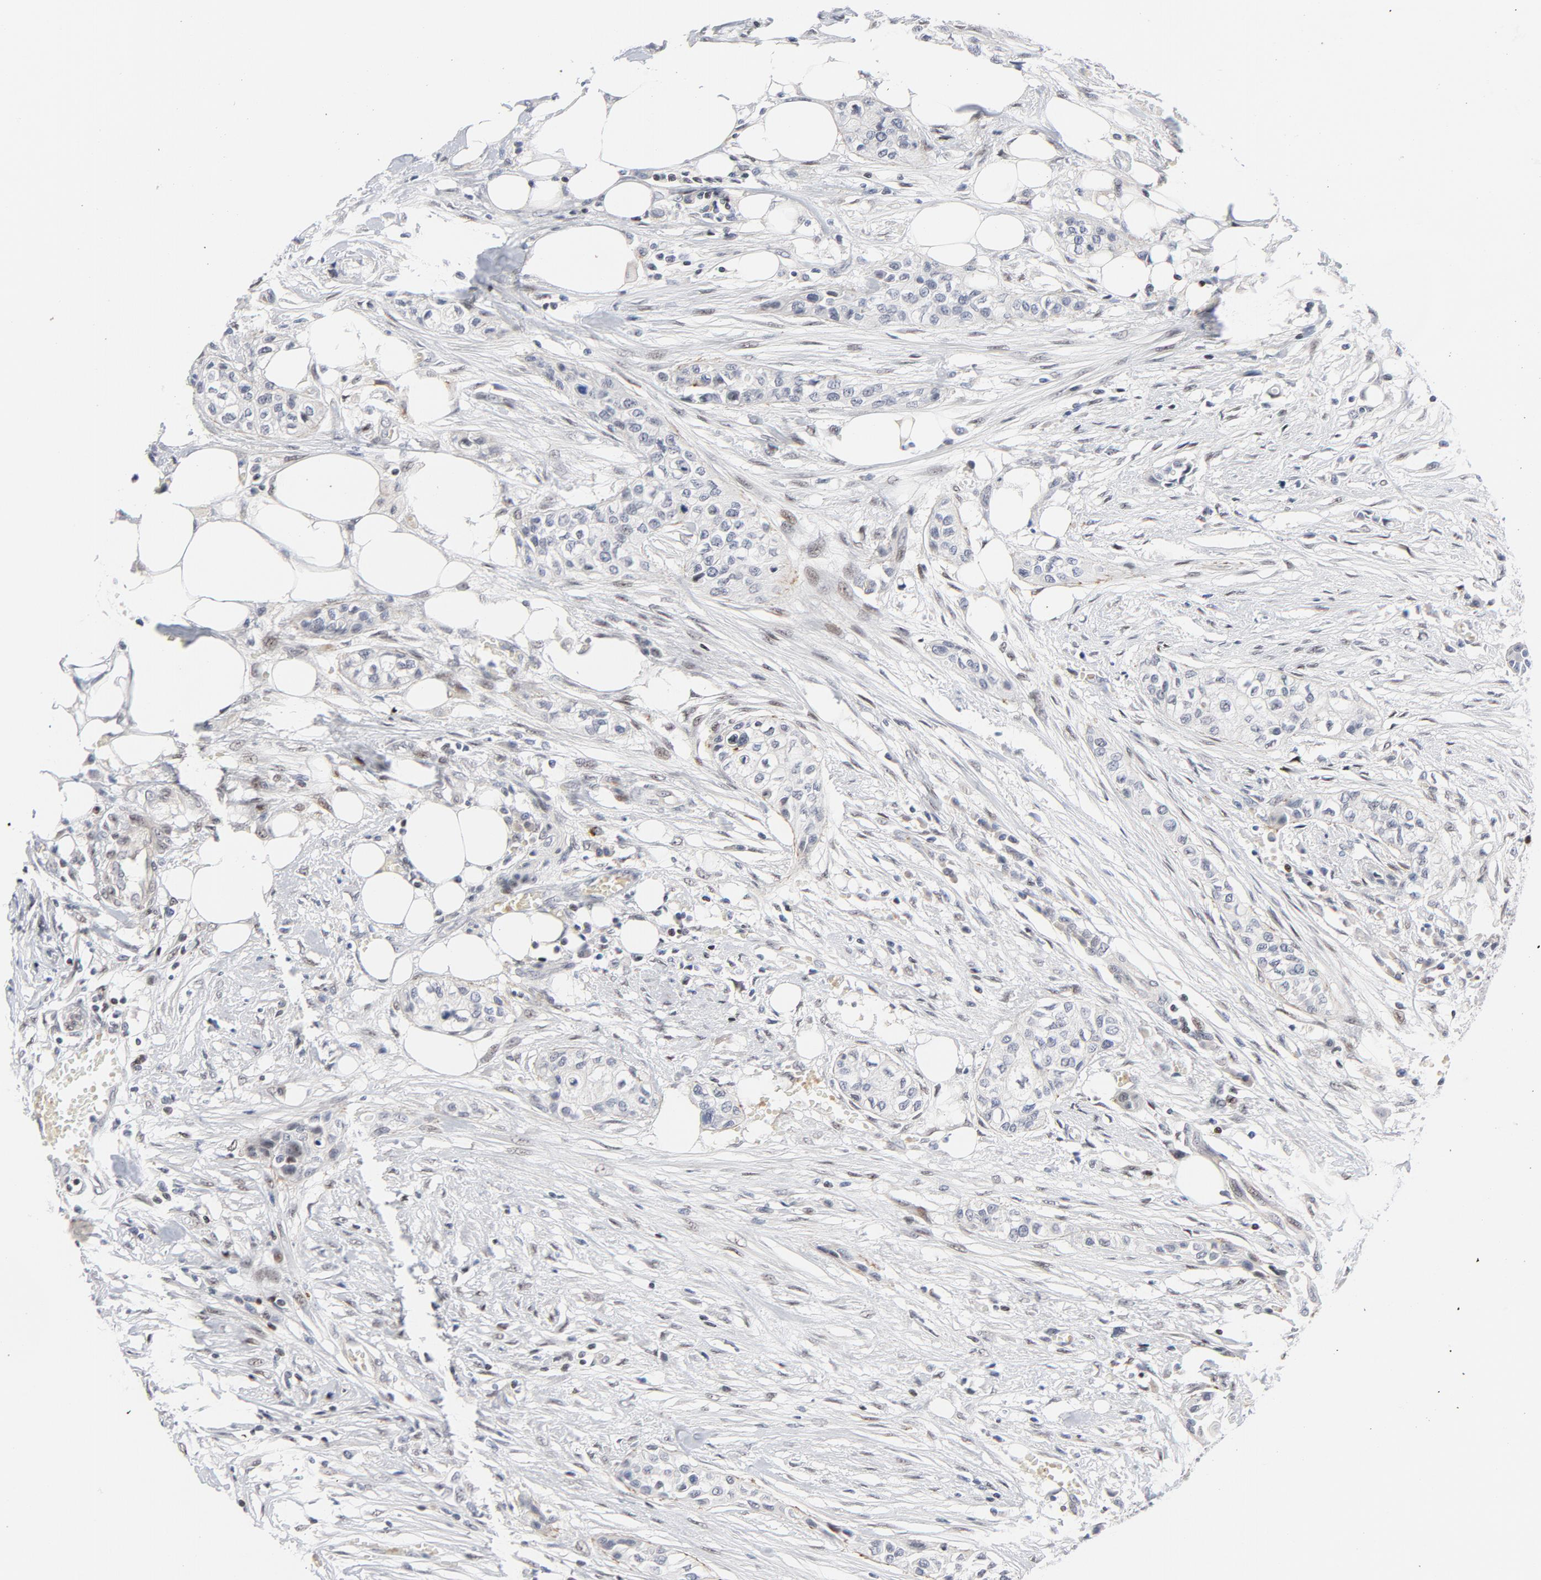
{"staining": {"intensity": "weak", "quantity": "<25%", "location": "nuclear"}, "tissue": "urothelial cancer", "cell_type": "Tumor cells", "image_type": "cancer", "snomed": [{"axis": "morphology", "description": "Urothelial carcinoma, High grade"}, {"axis": "topography", "description": "Urinary bladder"}], "caption": "Tumor cells show no significant protein staining in urothelial carcinoma (high-grade). The staining is performed using DAB (3,3'-diaminobenzidine) brown chromogen with nuclei counter-stained in using hematoxylin.", "gene": "NFIC", "patient": {"sex": "male", "age": 74}}